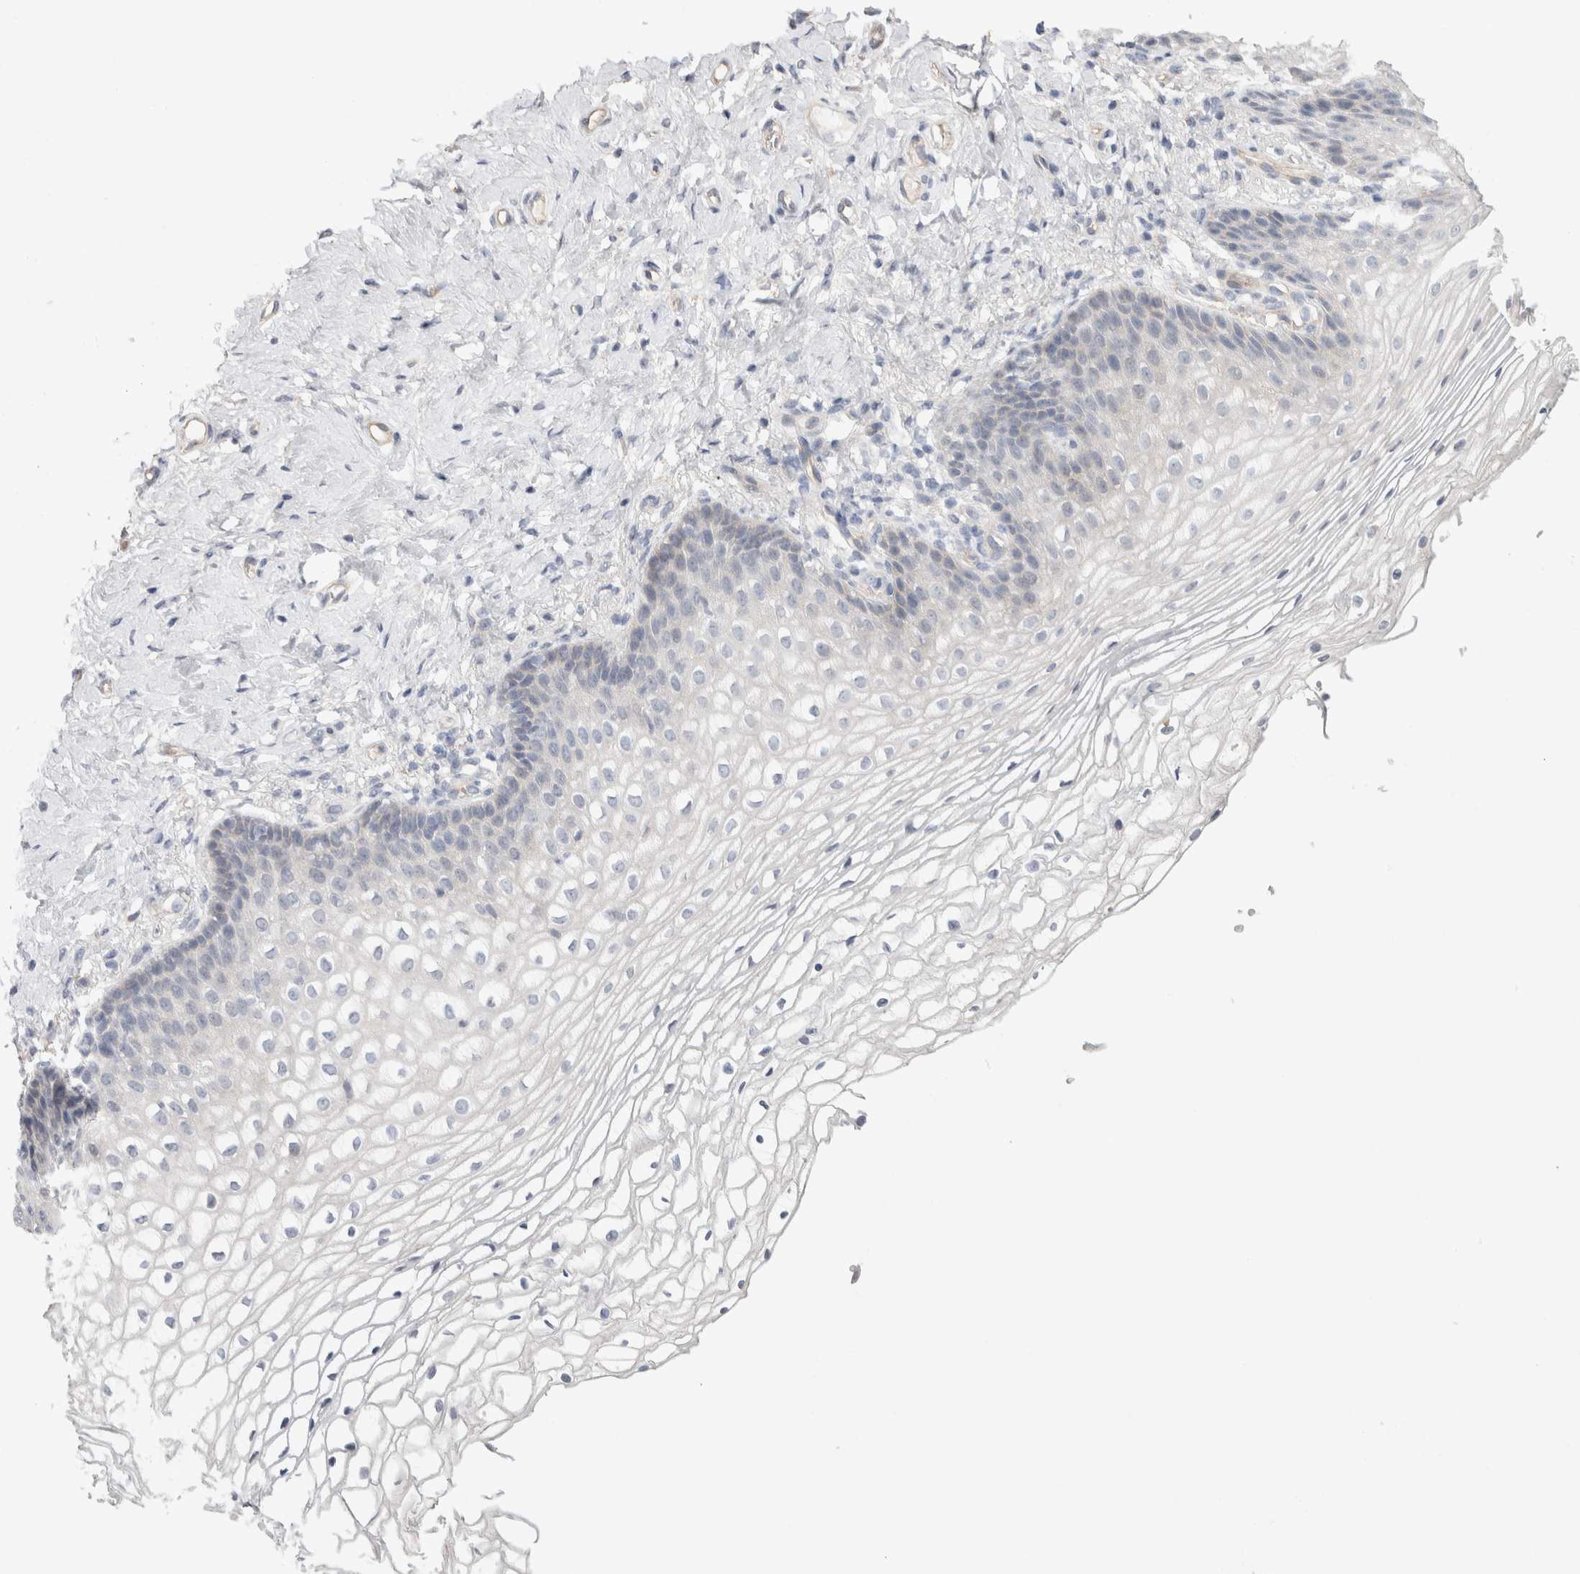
{"staining": {"intensity": "negative", "quantity": "none", "location": "none"}, "tissue": "vagina", "cell_type": "Squamous epithelial cells", "image_type": "normal", "snomed": [{"axis": "morphology", "description": "Normal tissue, NOS"}, {"axis": "topography", "description": "Vagina"}], "caption": "Immunohistochemistry histopathology image of unremarkable vagina: human vagina stained with DAB demonstrates no significant protein staining in squamous epithelial cells.", "gene": "AFP", "patient": {"sex": "female", "age": 60}}